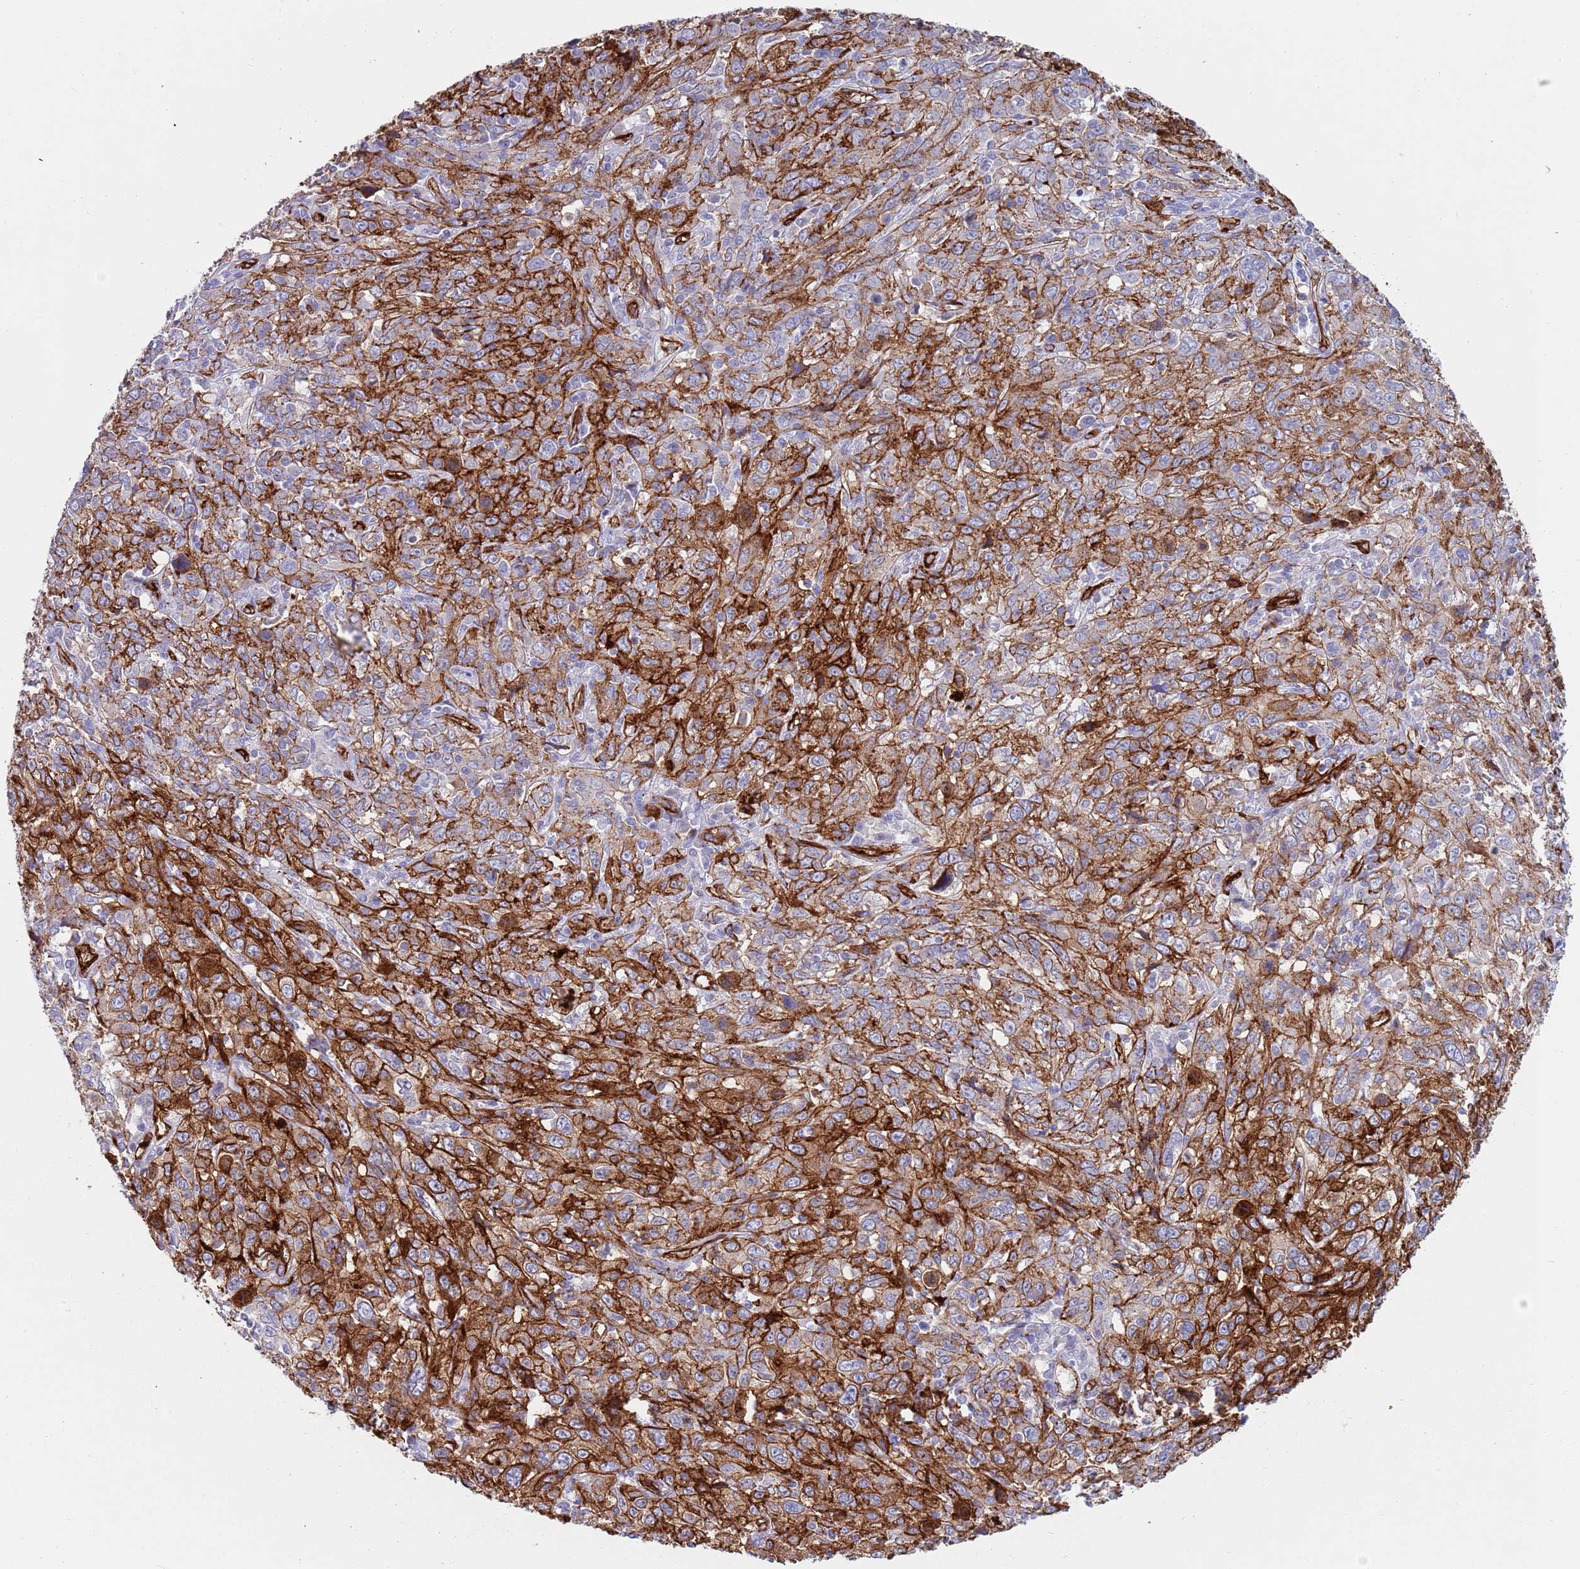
{"staining": {"intensity": "strong", "quantity": ">75%", "location": "cytoplasmic/membranous"}, "tissue": "cervical cancer", "cell_type": "Tumor cells", "image_type": "cancer", "snomed": [{"axis": "morphology", "description": "Squamous cell carcinoma, NOS"}, {"axis": "topography", "description": "Cervix"}], "caption": "IHC staining of cervical cancer, which shows high levels of strong cytoplasmic/membranous expression in about >75% of tumor cells indicating strong cytoplasmic/membranous protein expression. The staining was performed using DAB (brown) for protein detection and nuclei were counterstained in hematoxylin (blue).", "gene": "CAV2", "patient": {"sex": "female", "age": 46}}